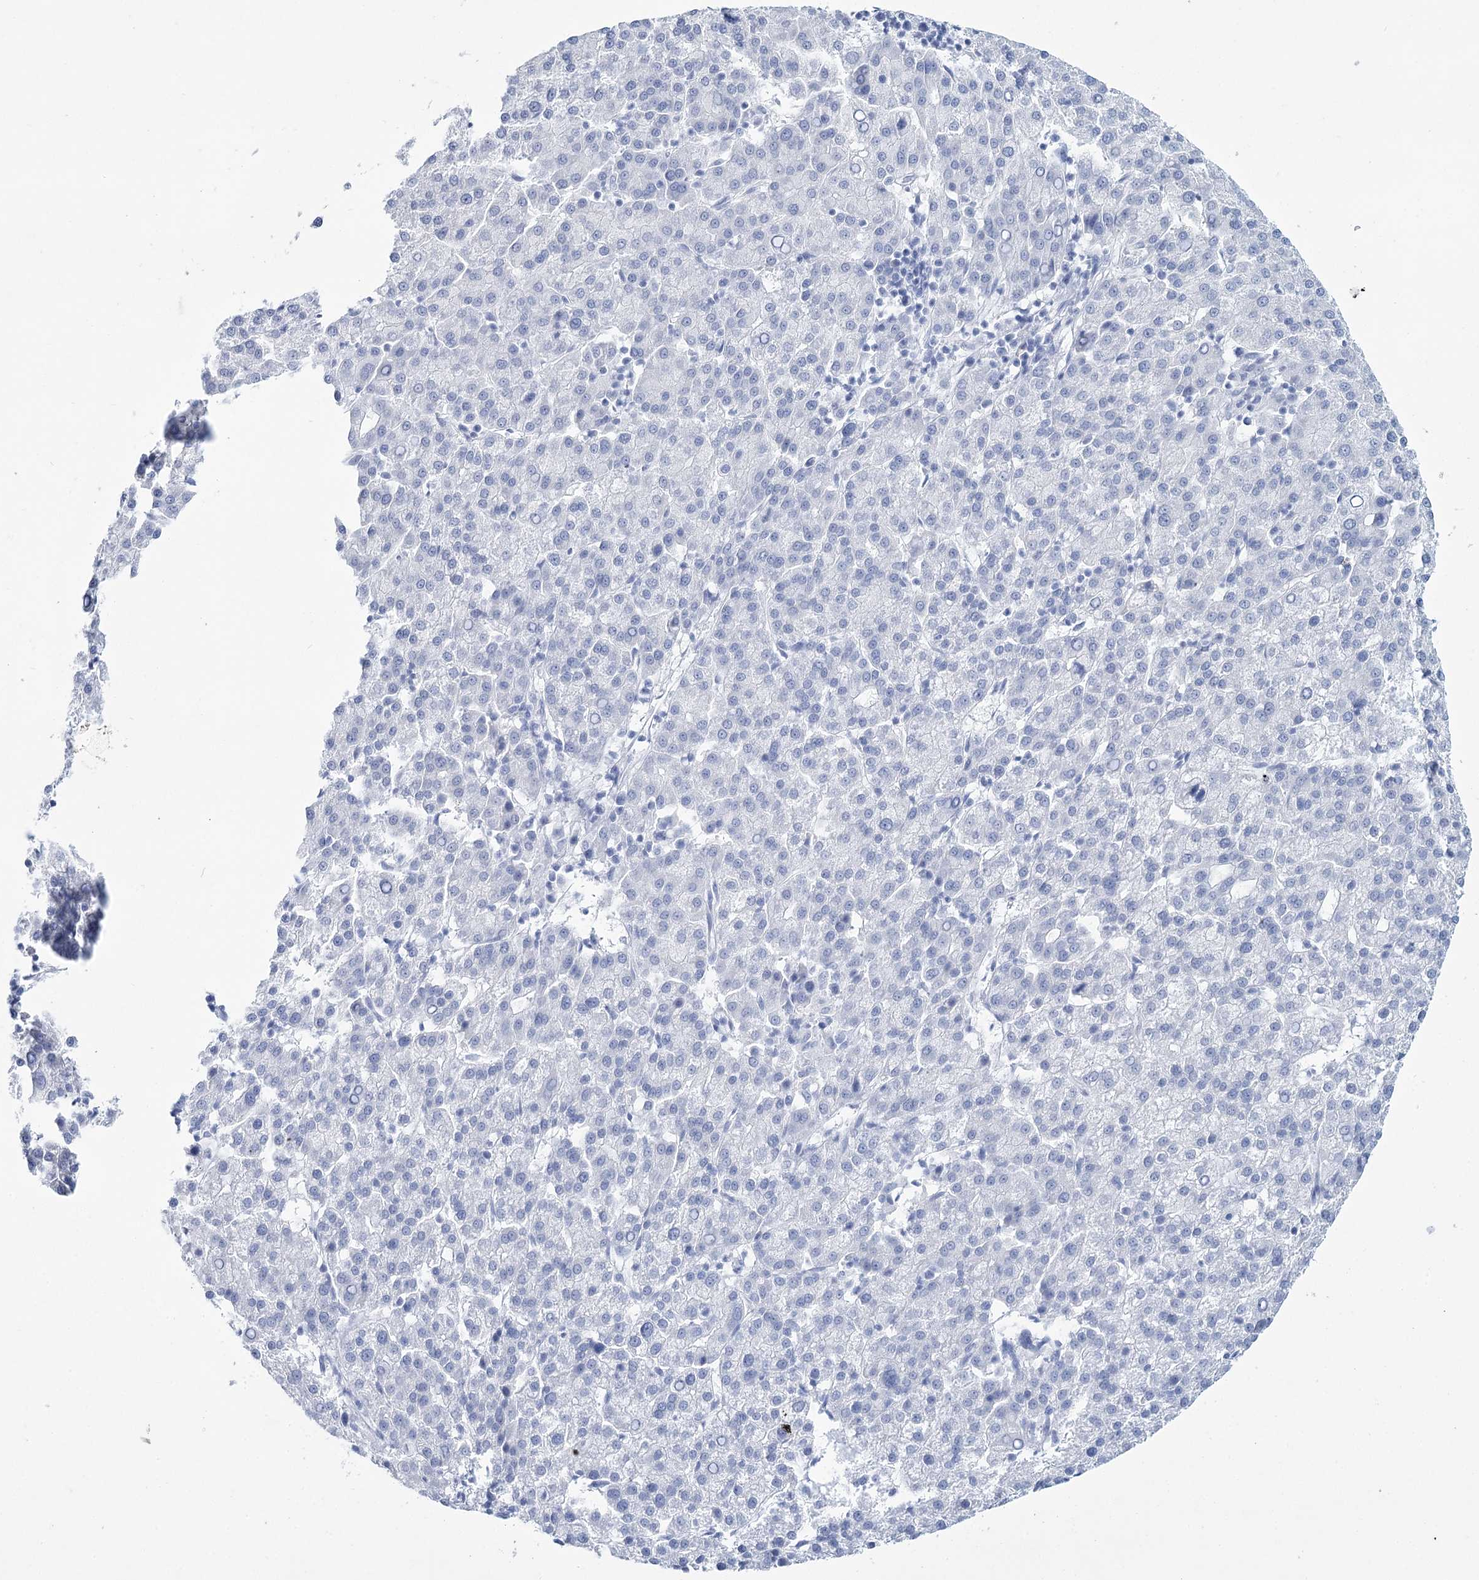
{"staining": {"intensity": "negative", "quantity": "none", "location": "none"}, "tissue": "liver cancer", "cell_type": "Tumor cells", "image_type": "cancer", "snomed": [{"axis": "morphology", "description": "Carcinoma, Hepatocellular, NOS"}, {"axis": "topography", "description": "Liver"}], "caption": "This is an IHC histopathology image of hepatocellular carcinoma (liver). There is no staining in tumor cells.", "gene": "RNF186", "patient": {"sex": "female", "age": 58}}